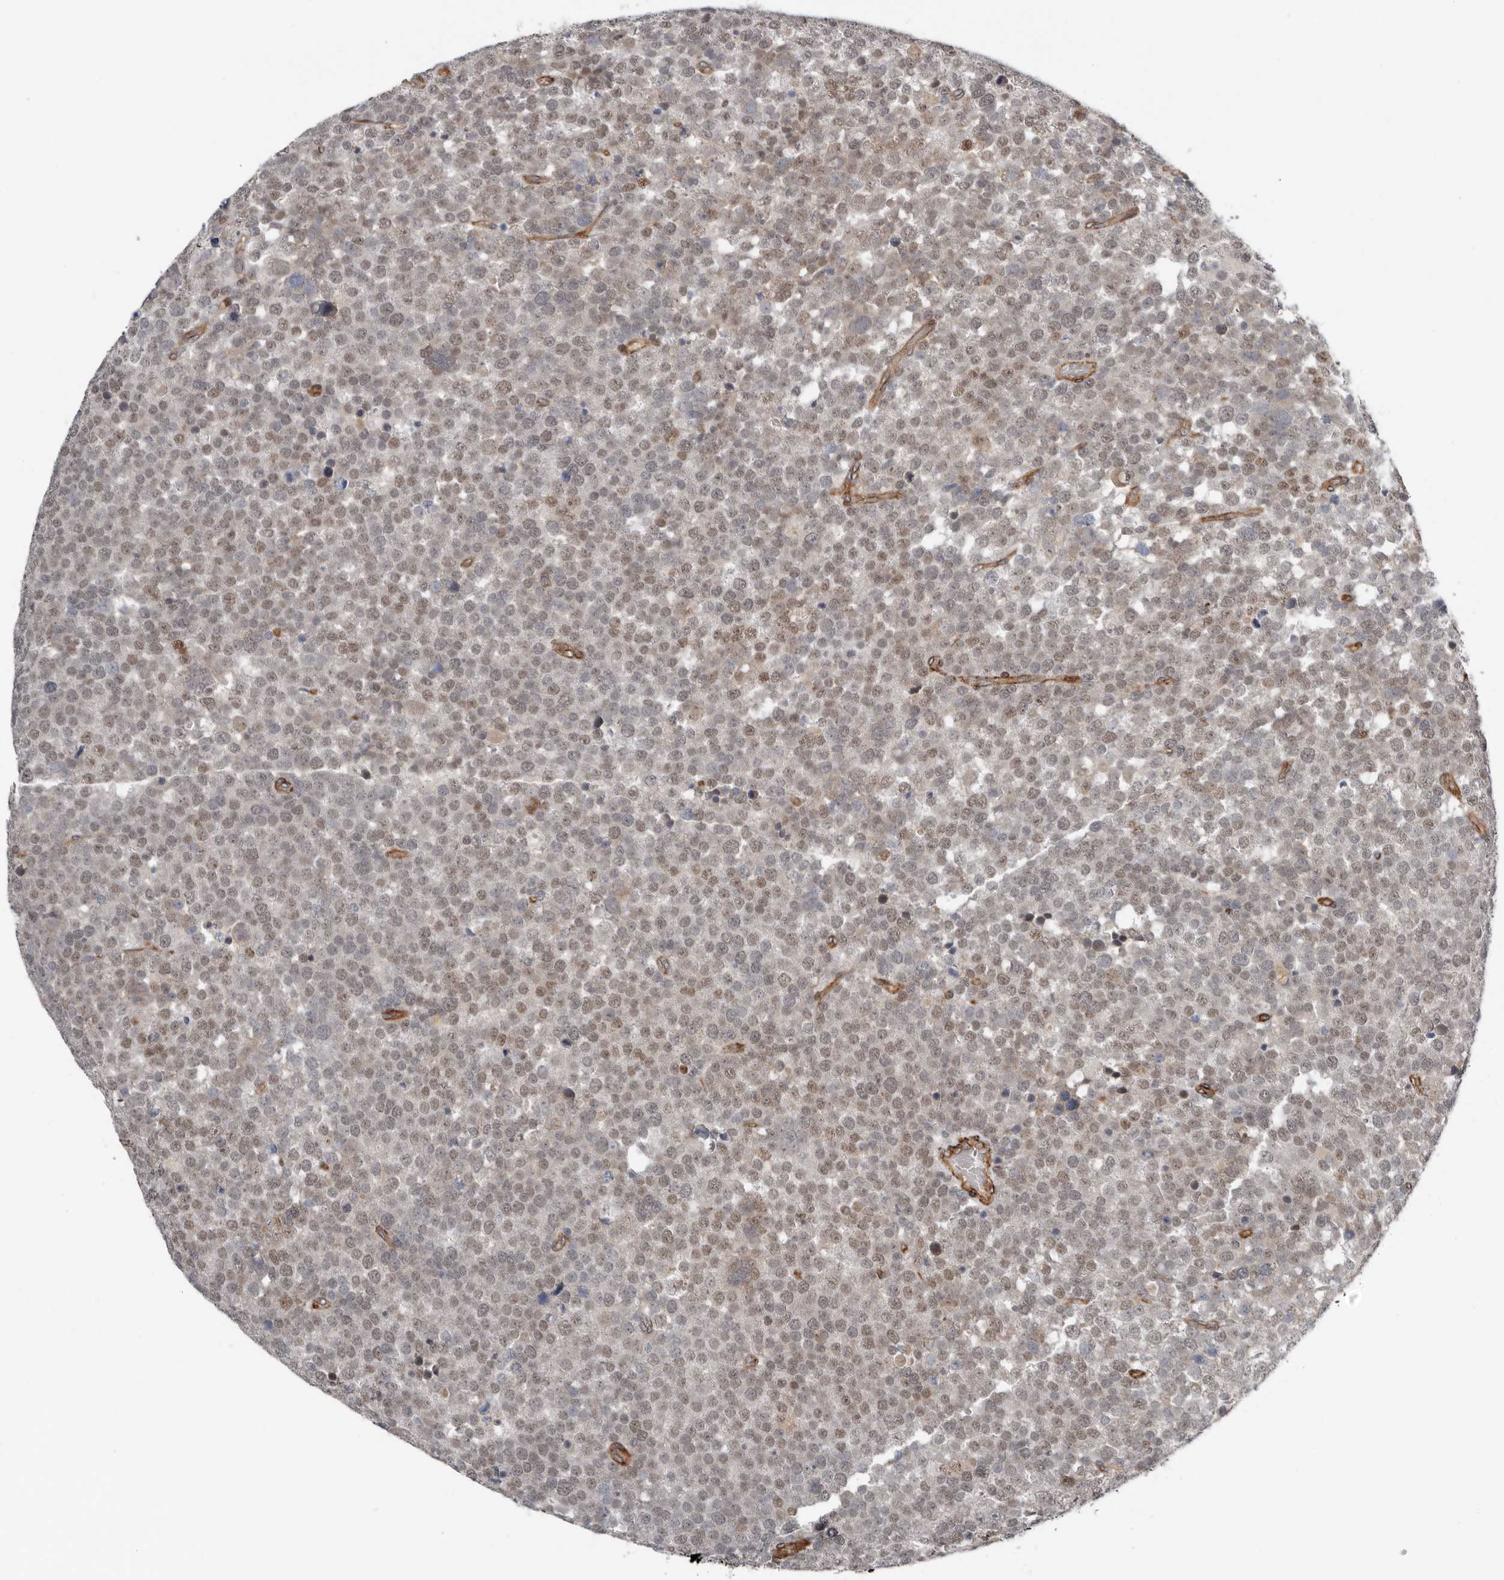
{"staining": {"intensity": "weak", "quantity": ">75%", "location": "nuclear"}, "tissue": "testis cancer", "cell_type": "Tumor cells", "image_type": "cancer", "snomed": [{"axis": "morphology", "description": "Seminoma, NOS"}, {"axis": "topography", "description": "Testis"}], "caption": "Testis seminoma stained for a protein exhibits weak nuclear positivity in tumor cells.", "gene": "RANBP17", "patient": {"sex": "male", "age": 71}}